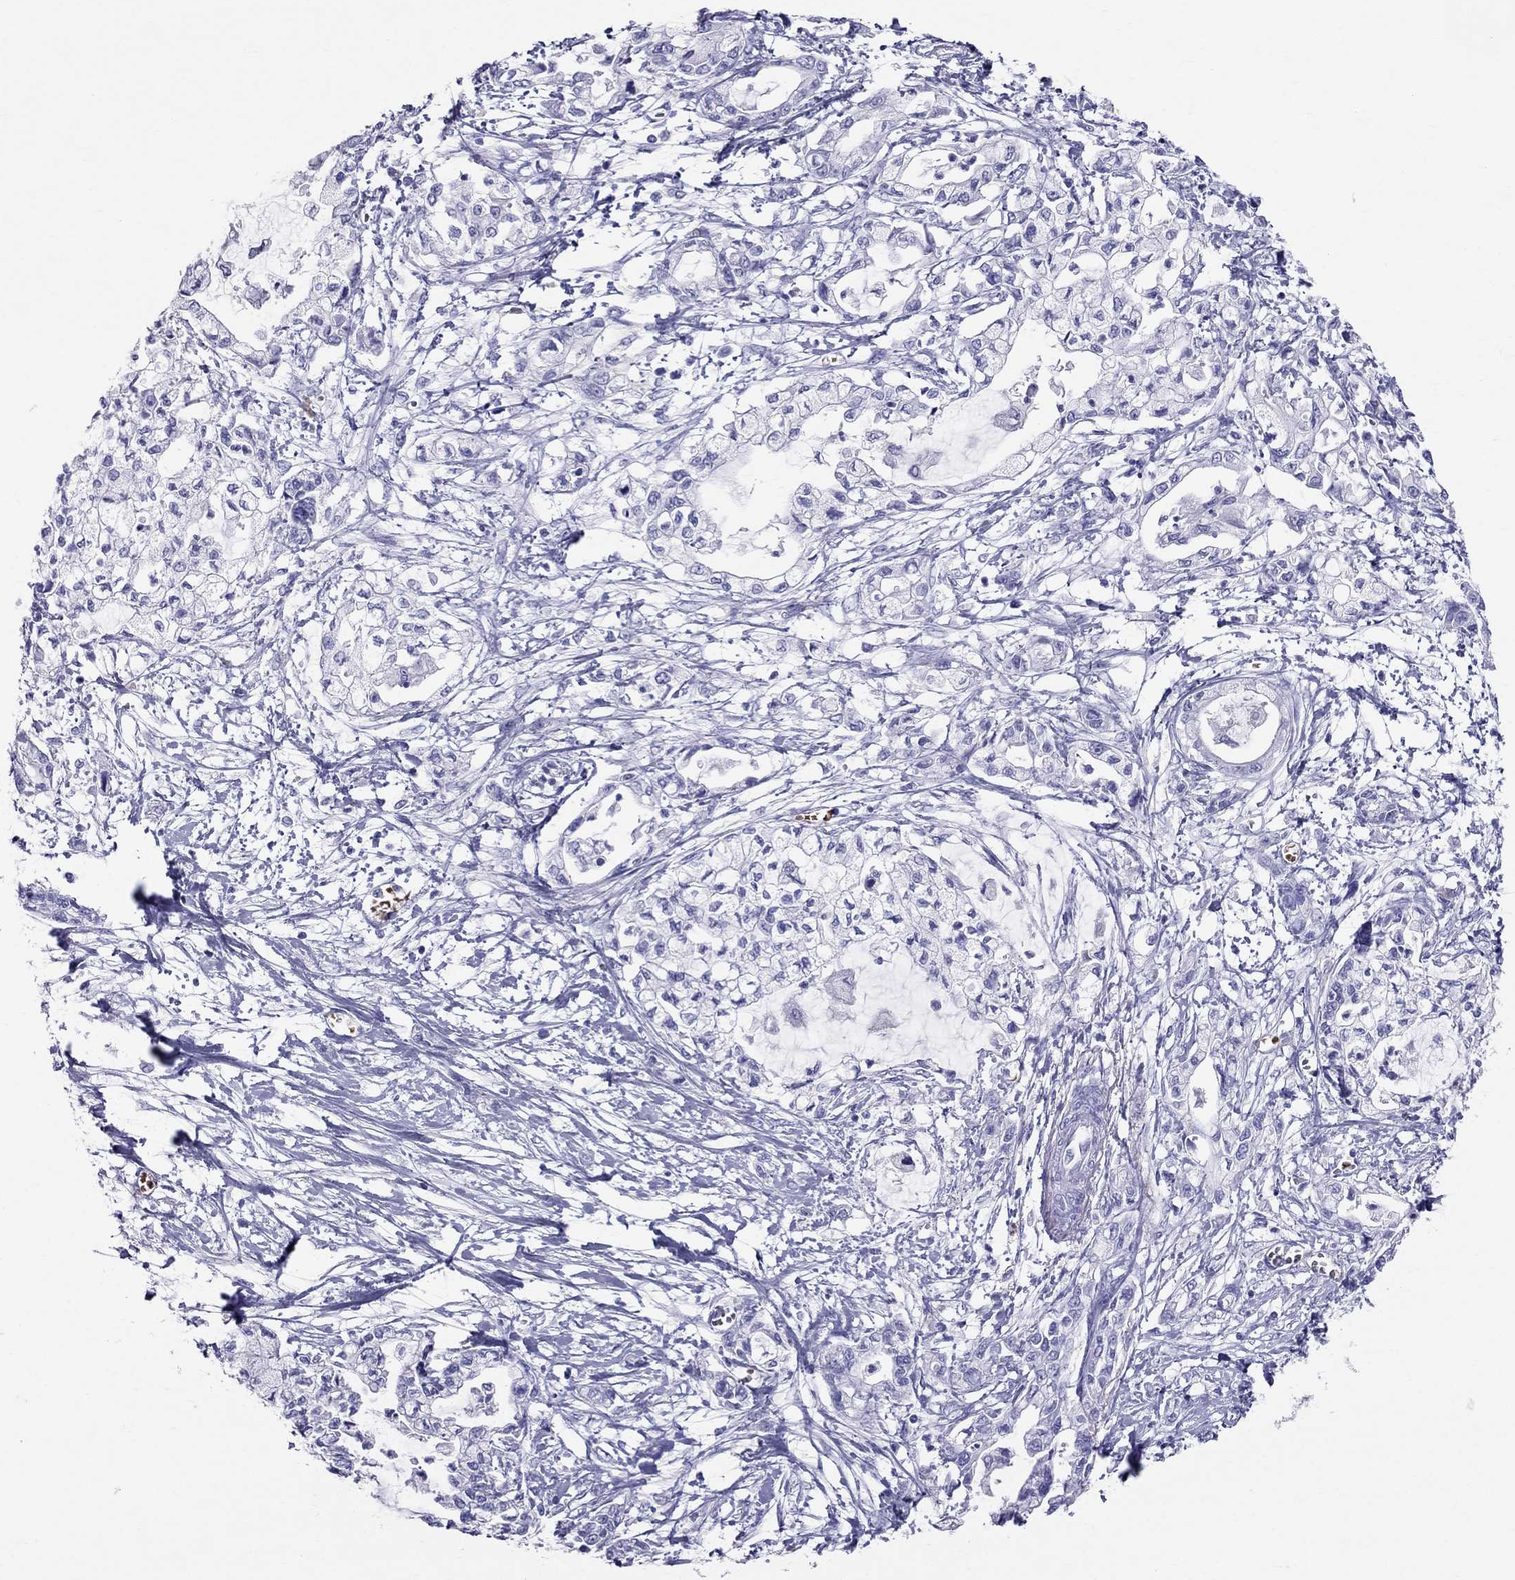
{"staining": {"intensity": "negative", "quantity": "none", "location": "none"}, "tissue": "pancreatic cancer", "cell_type": "Tumor cells", "image_type": "cancer", "snomed": [{"axis": "morphology", "description": "Adenocarcinoma, NOS"}, {"axis": "topography", "description": "Pancreas"}], "caption": "Immunohistochemistry of adenocarcinoma (pancreatic) shows no positivity in tumor cells.", "gene": "DNAAF6", "patient": {"sex": "male", "age": 54}}